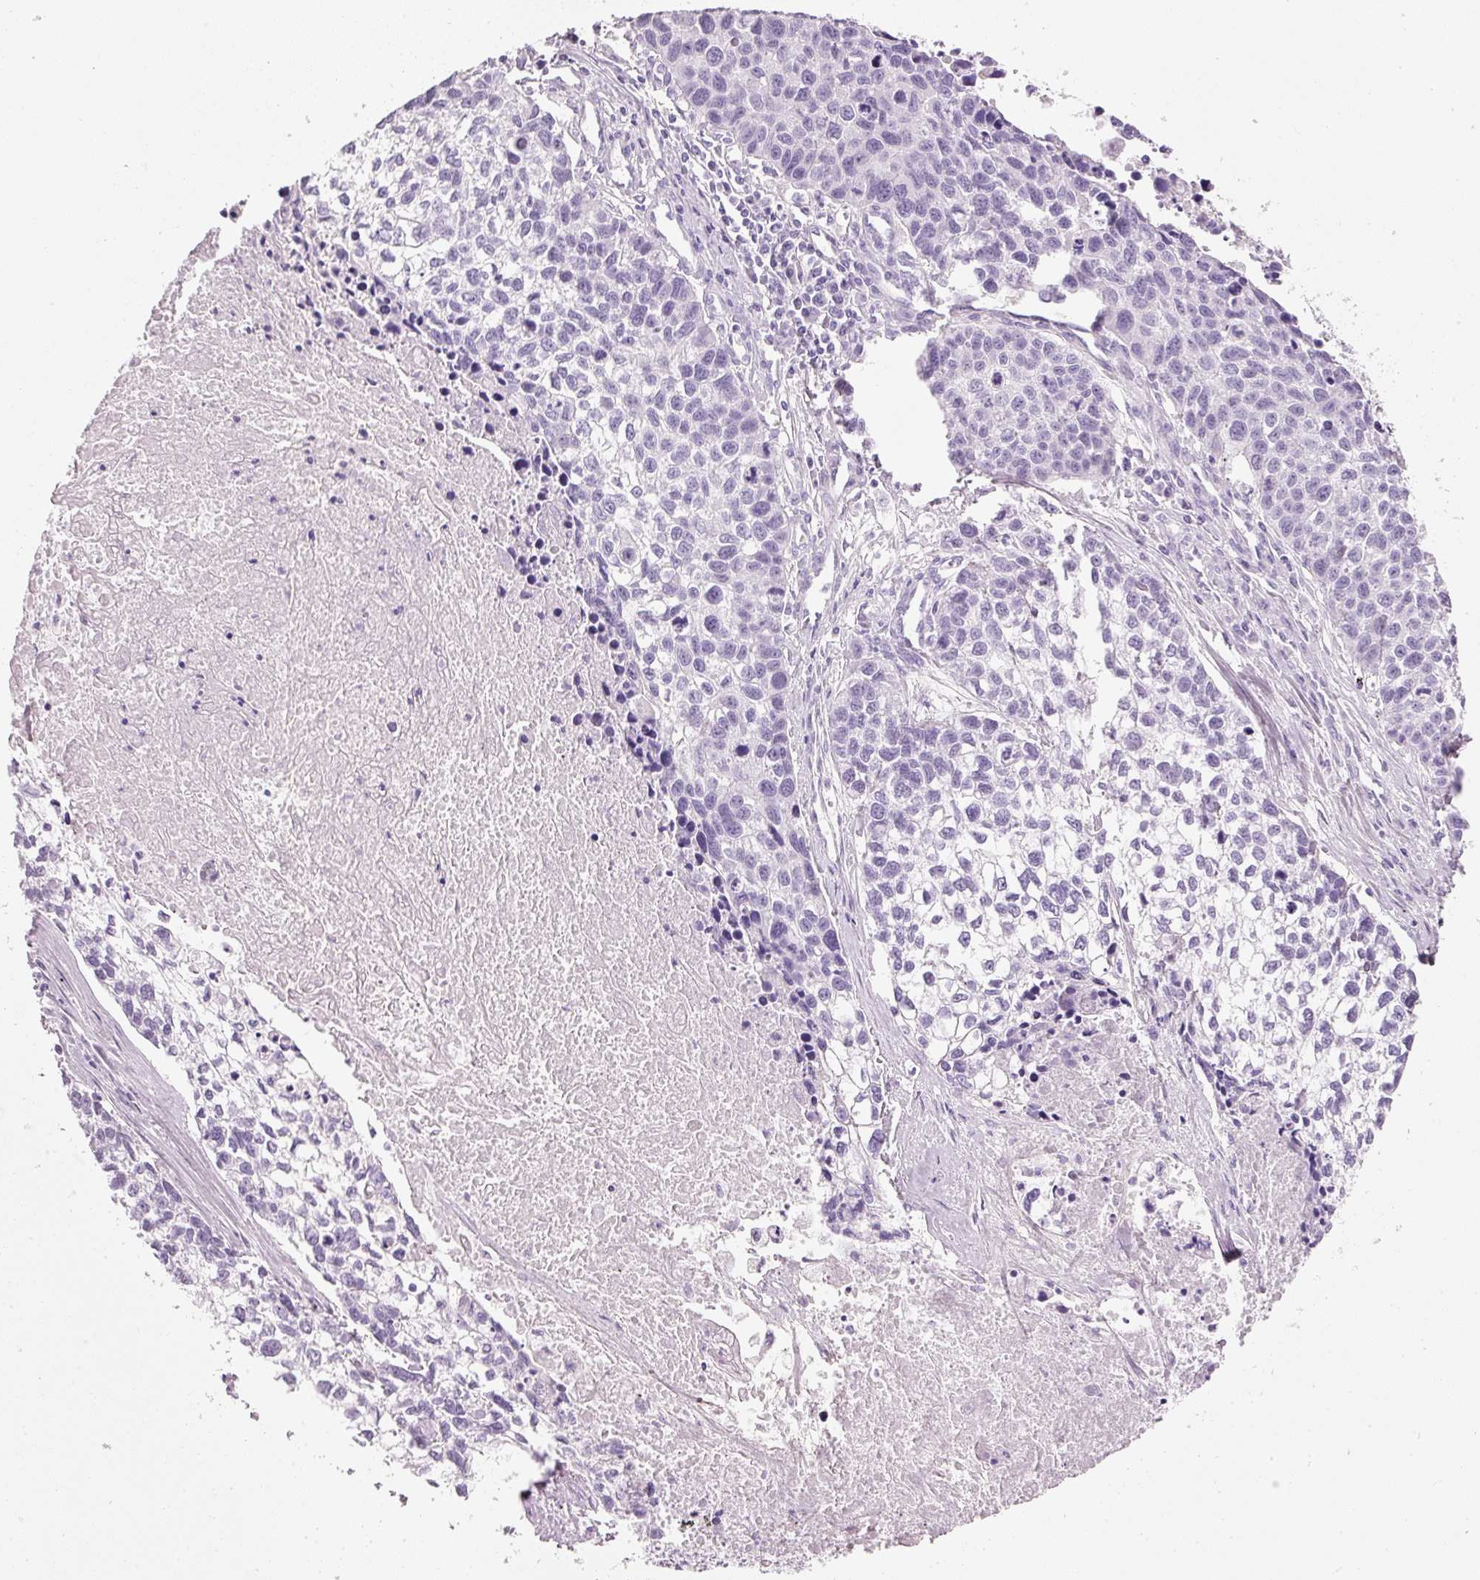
{"staining": {"intensity": "negative", "quantity": "none", "location": "none"}, "tissue": "lung cancer", "cell_type": "Tumor cells", "image_type": "cancer", "snomed": [{"axis": "morphology", "description": "Squamous cell carcinoma, NOS"}, {"axis": "topography", "description": "Lung"}], "caption": "An image of human squamous cell carcinoma (lung) is negative for staining in tumor cells. (IHC, brightfield microscopy, high magnification).", "gene": "PDXDC1", "patient": {"sex": "male", "age": 74}}